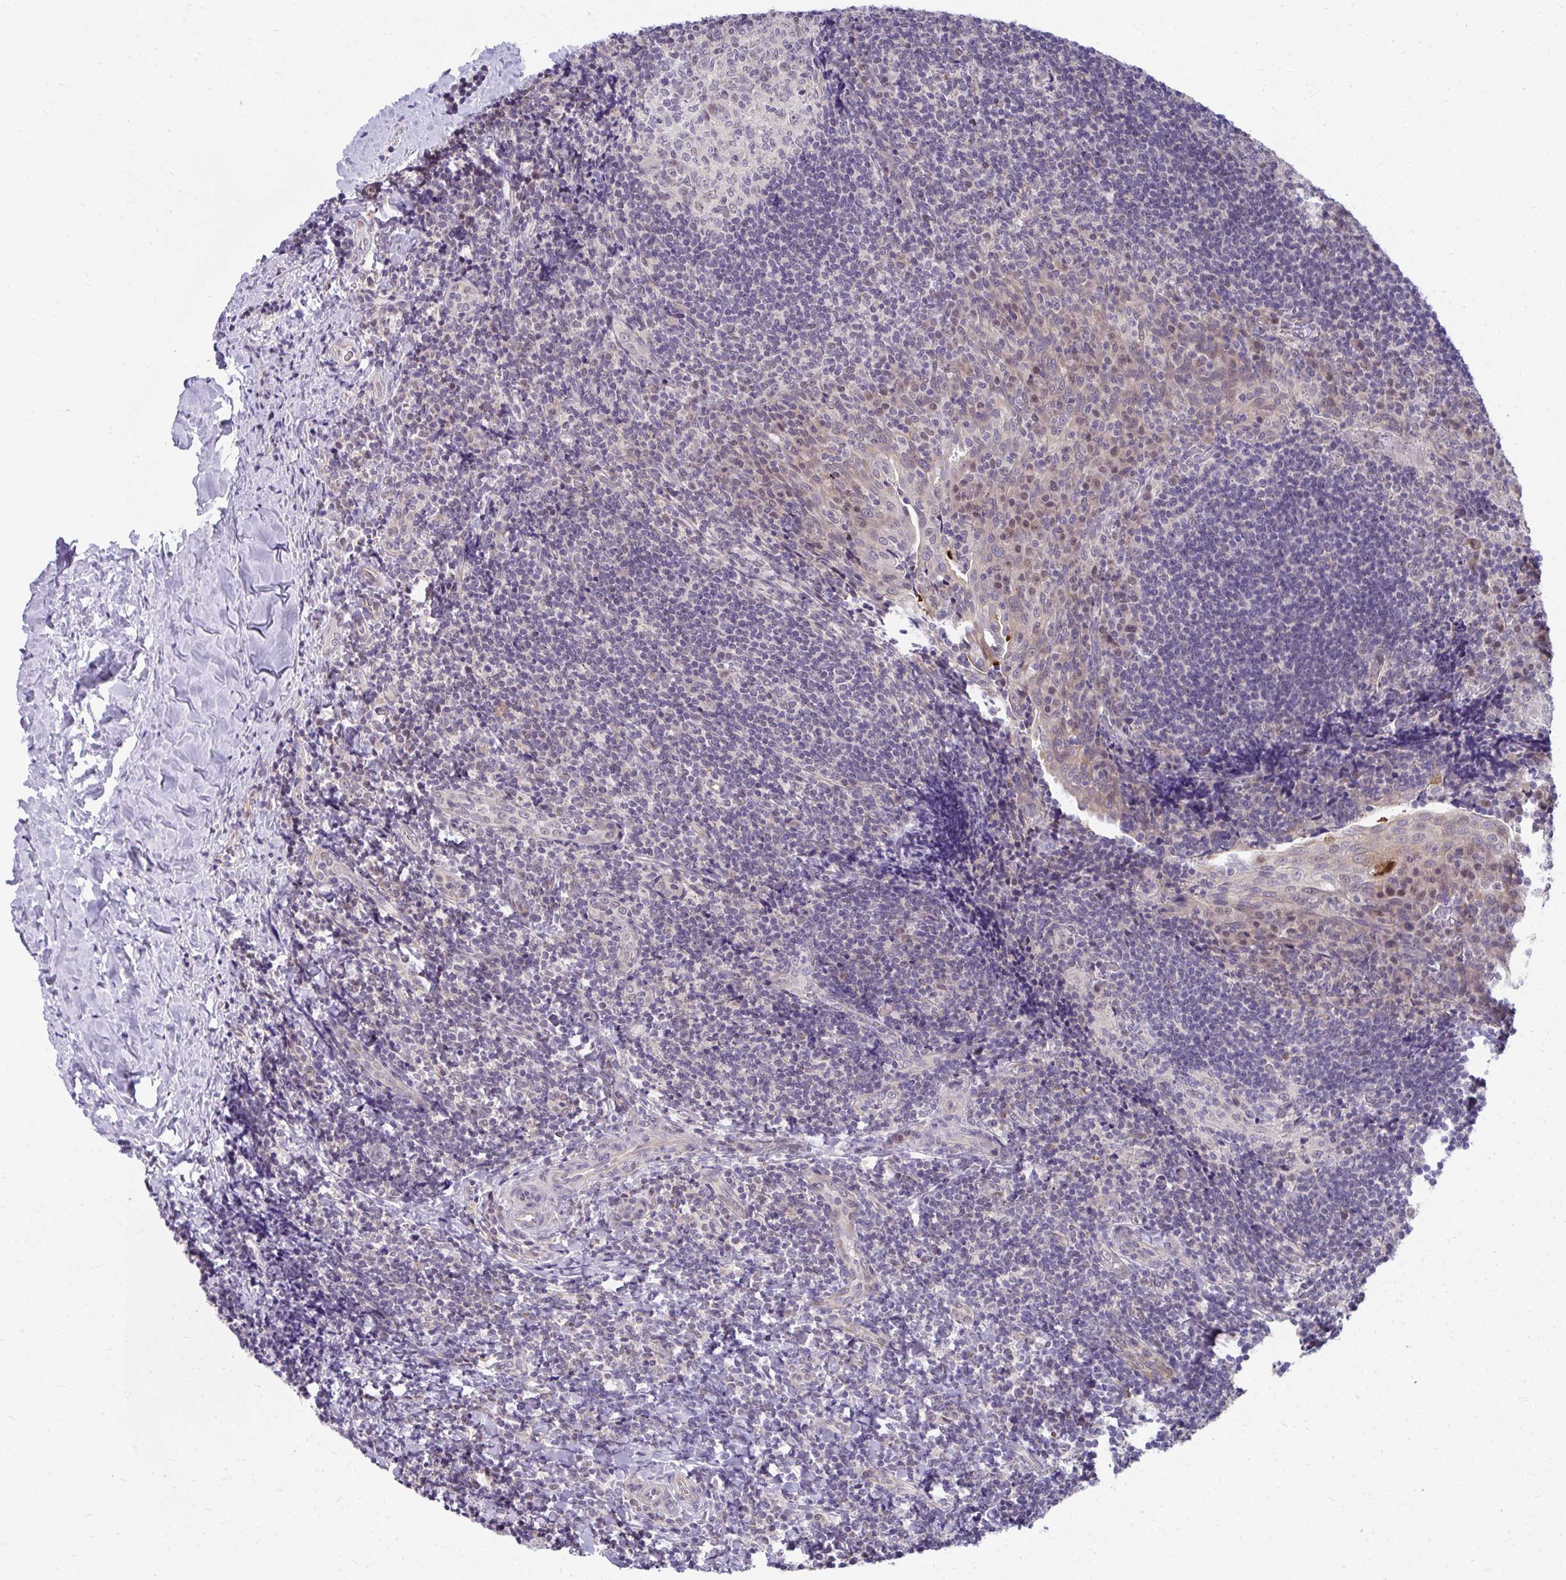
{"staining": {"intensity": "weak", "quantity": "<25%", "location": "nuclear"}, "tissue": "tonsil", "cell_type": "Germinal center cells", "image_type": "normal", "snomed": [{"axis": "morphology", "description": "Normal tissue, NOS"}, {"axis": "topography", "description": "Tonsil"}], "caption": "A high-resolution image shows immunohistochemistry (IHC) staining of unremarkable tonsil, which demonstrates no significant expression in germinal center cells.", "gene": "MROH8", "patient": {"sex": "male", "age": 17}}